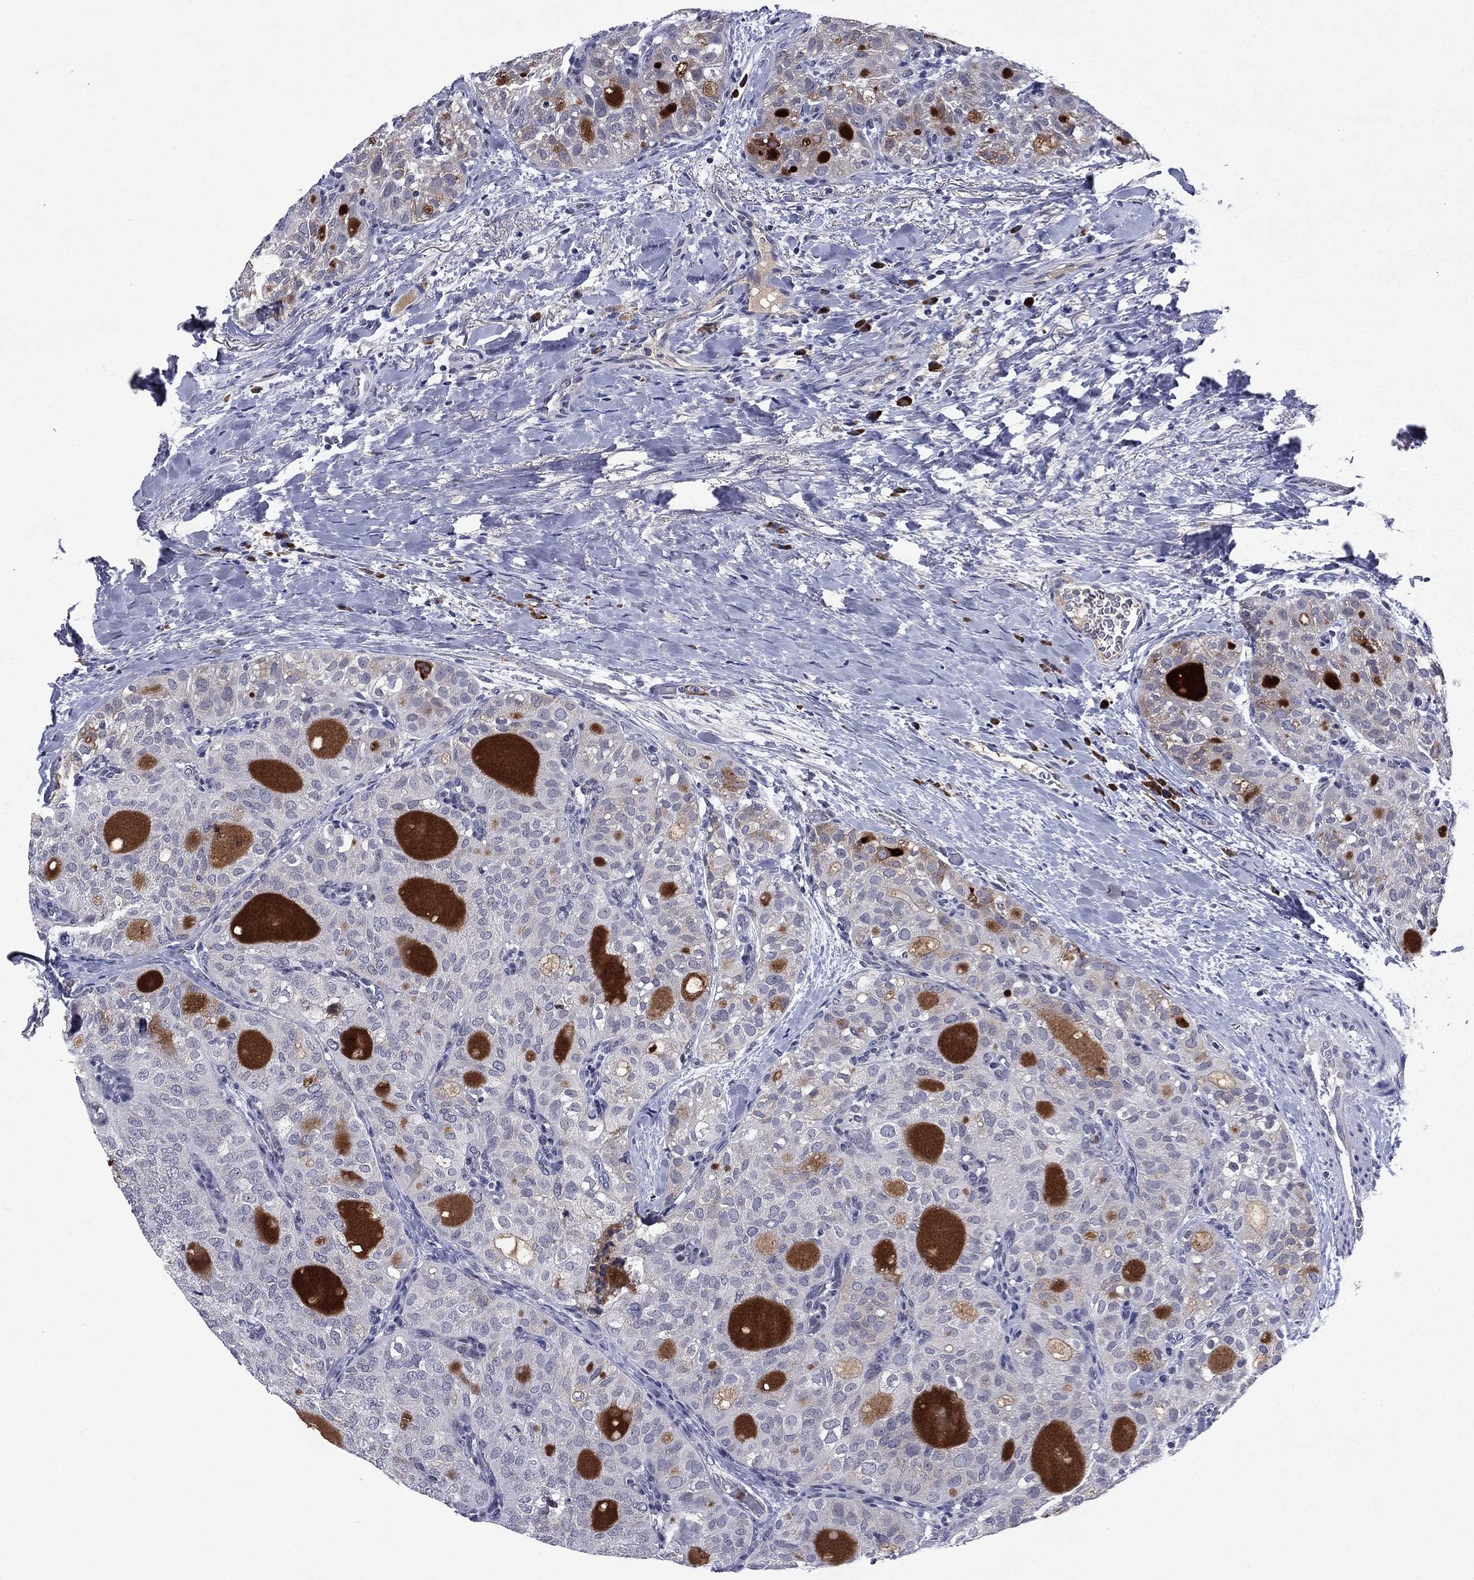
{"staining": {"intensity": "strong", "quantity": "<25%", "location": "cytoplasmic/membranous"}, "tissue": "thyroid cancer", "cell_type": "Tumor cells", "image_type": "cancer", "snomed": [{"axis": "morphology", "description": "Follicular adenoma carcinoma, NOS"}, {"axis": "topography", "description": "Thyroid gland"}], "caption": "An image of human thyroid follicular adenoma carcinoma stained for a protein displays strong cytoplasmic/membranous brown staining in tumor cells.", "gene": "ECM1", "patient": {"sex": "male", "age": 75}}